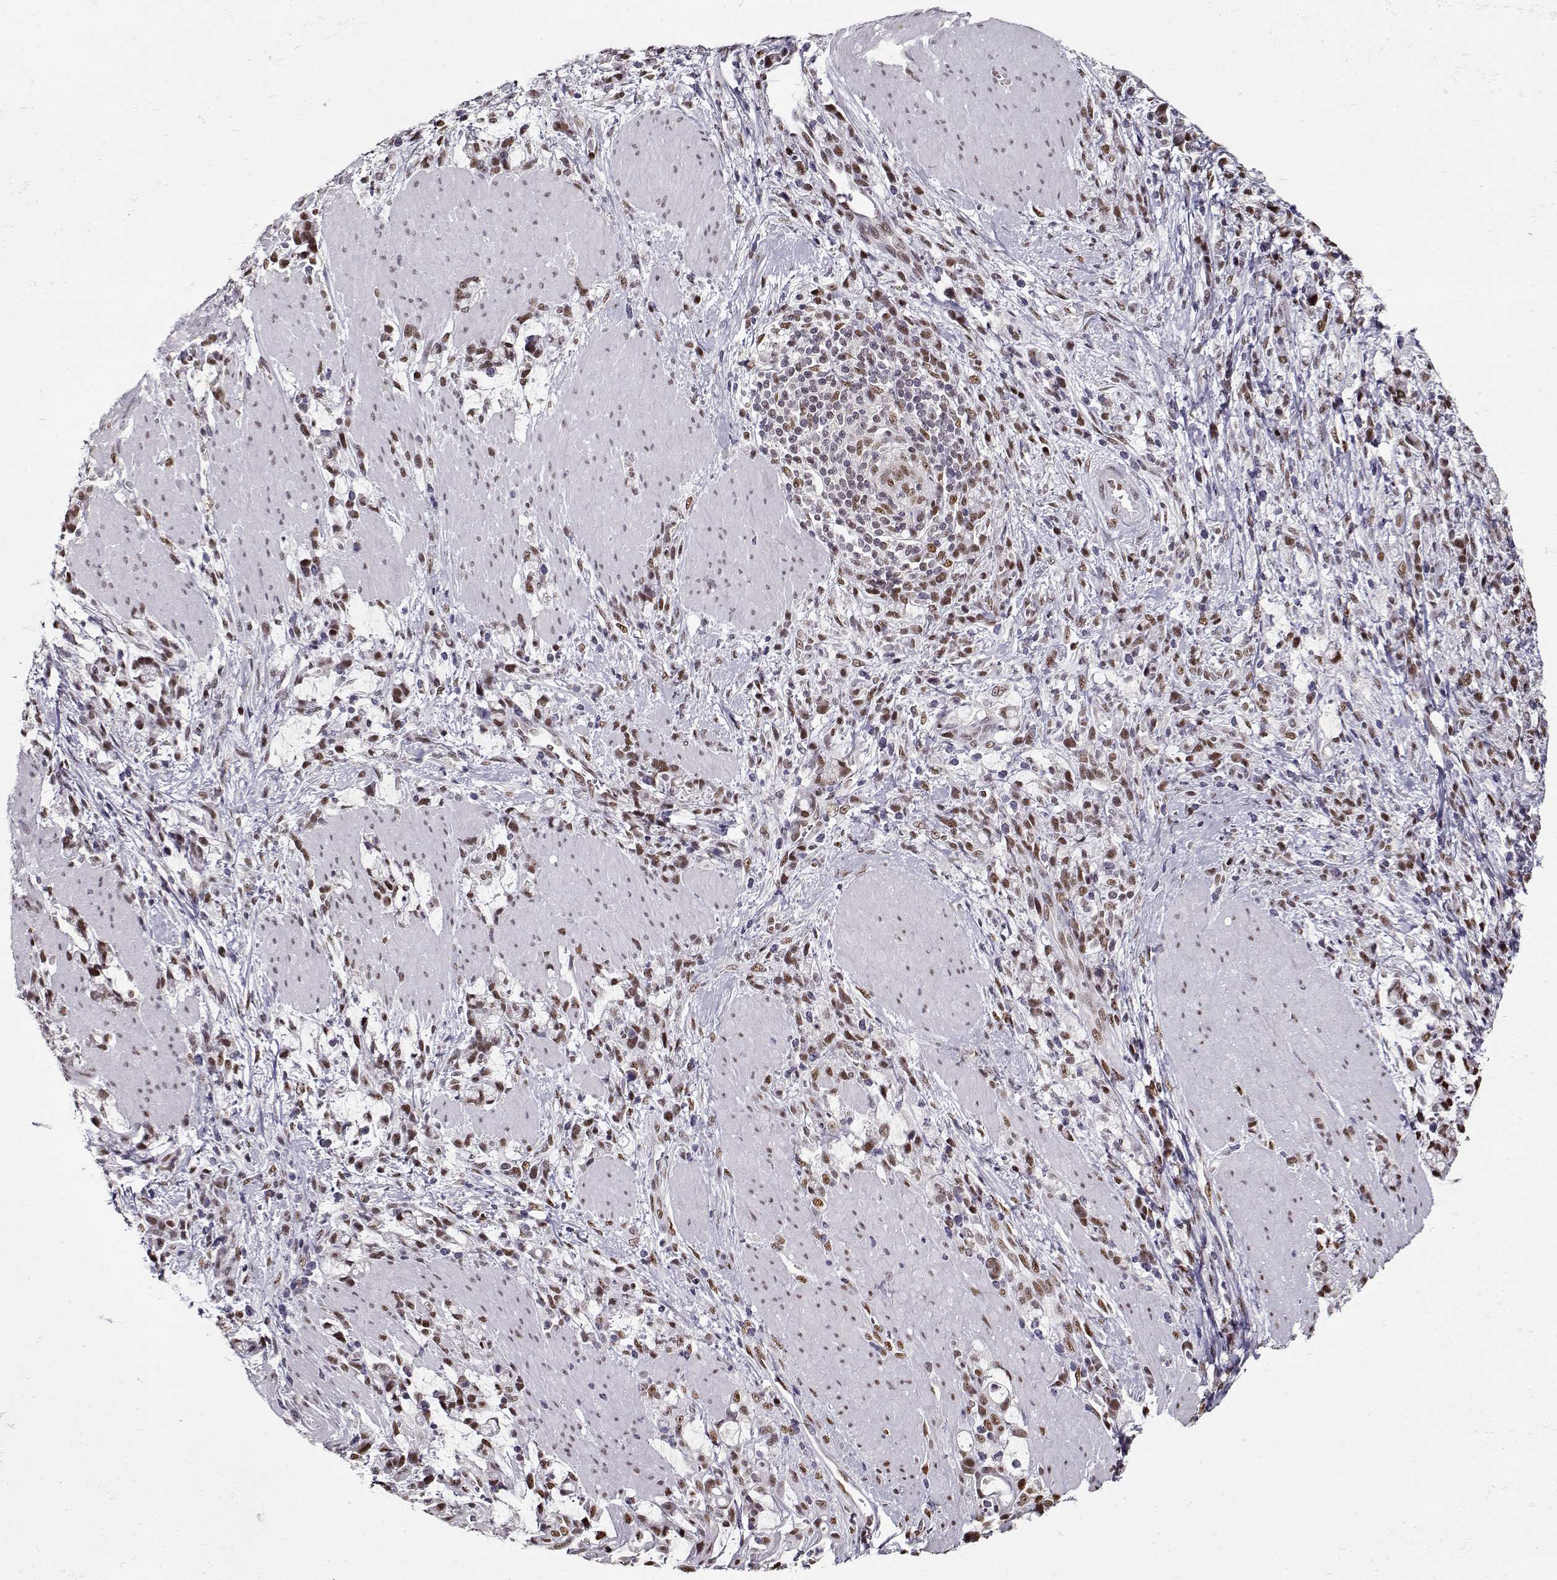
{"staining": {"intensity": "moderate", "quantity": ">75%", "location": "nuclear"}, "tissue": "stomach cancer", "cell_type": "Tumor cells", "image_type": "cancer", "snomed": [{"axis": "morphology", "description": "Adenocarcinoma, NOS"}, {"axis": "topography", "description": "Stomach"}], "caption": "Stomach cancer (adenocarcinoma) stained with immunohistochemistry (IHC) exhibits moderate nuclear expression in about >75% of tumor cells.", "gene": "PRMT8", "patient": {"sex": "female", "age": 57}}